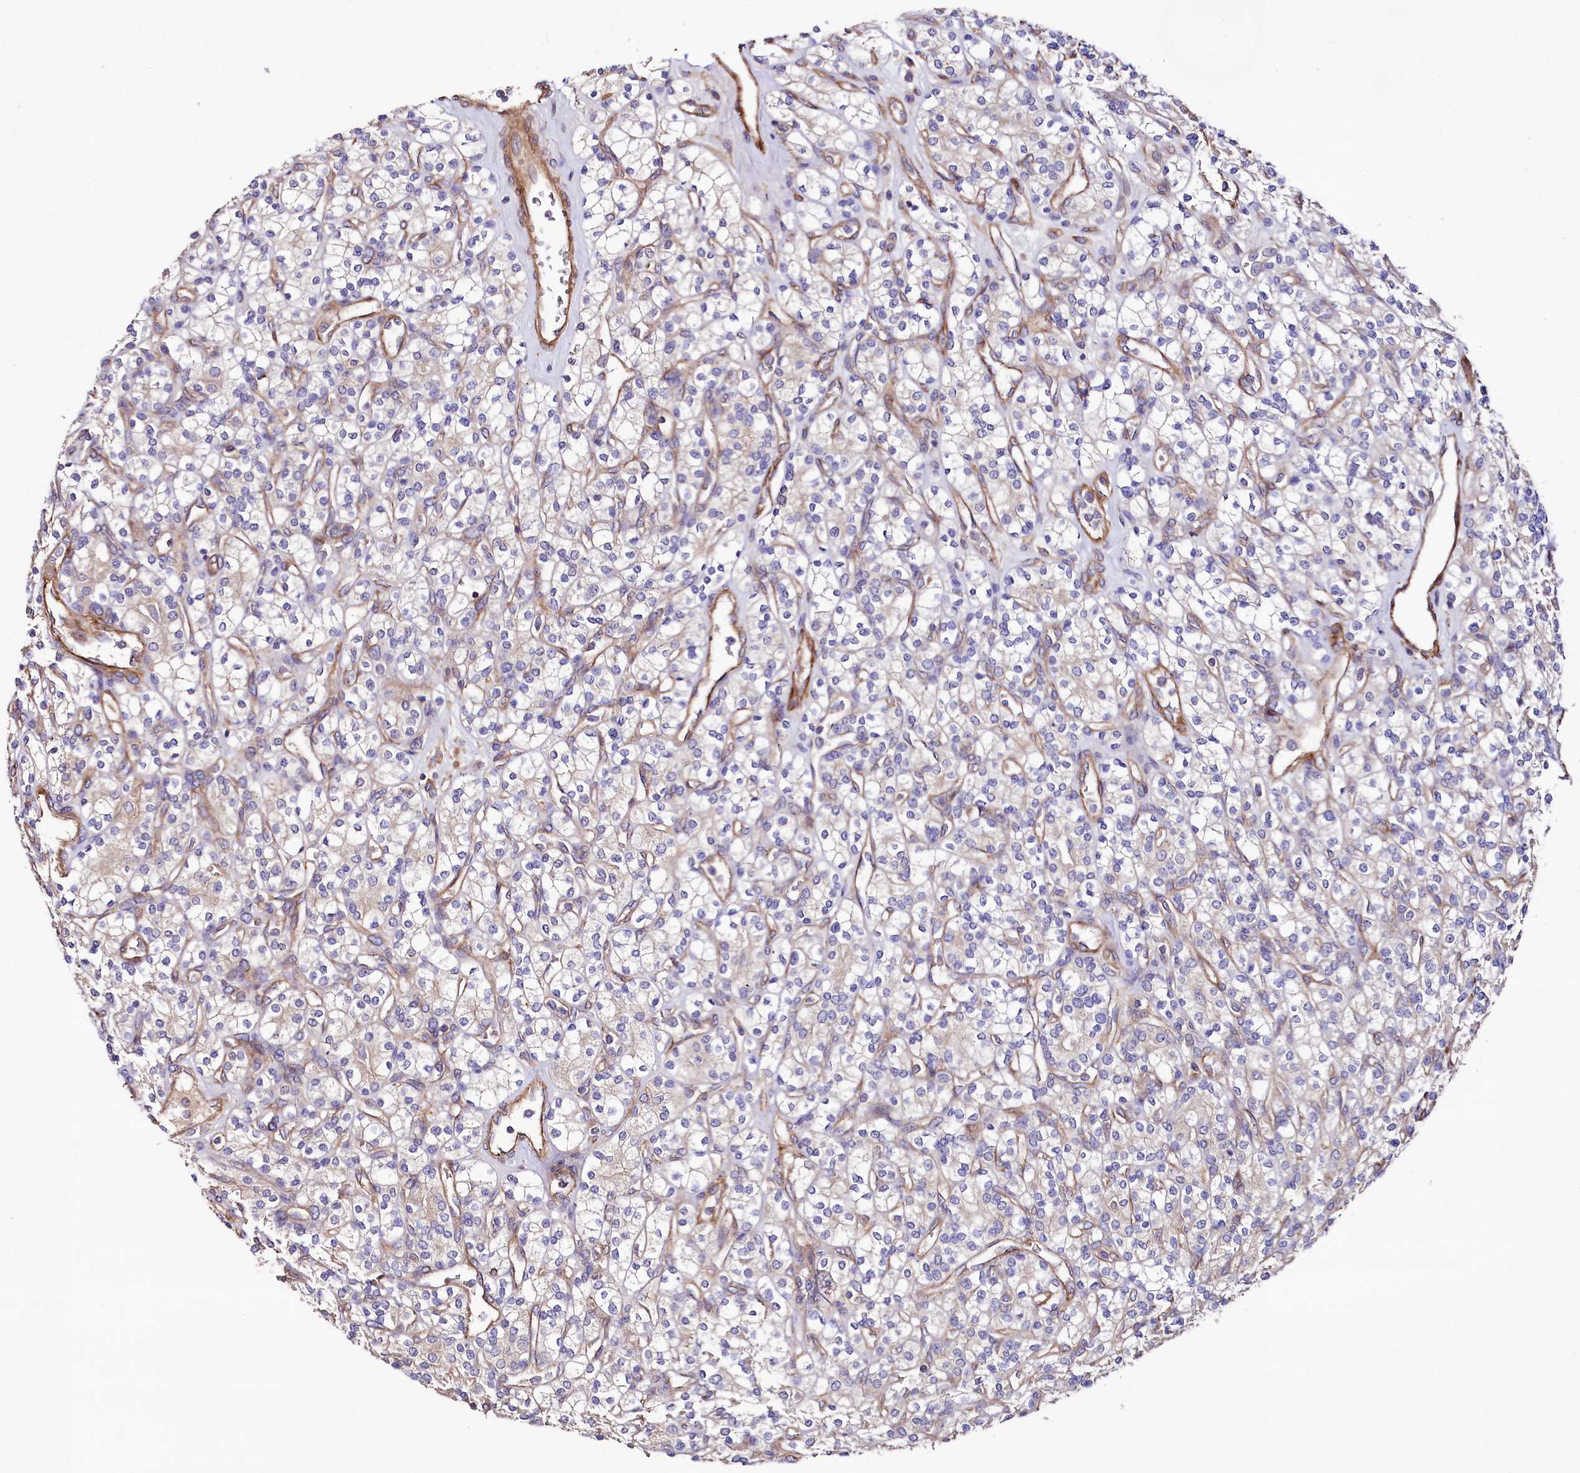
{"staining": {"intensity": "negative", "quantity": "none", "location": "none"}, "tissue": "renal cancer", "cell_type": "Tumor cells", "image_type": "cancer", "snomed": [{"axis": "morphology", "description": "Adenocarcinoma, NOS"}, {"axis": "topography", "description": "Kidney"}], "caption": "Renal adenocarcinoma was stained to show a protein in brown. There is no significant positivity in tumor cells.", "gene": "SPATS2", "patient": {"sex": "male", "age": 77}}